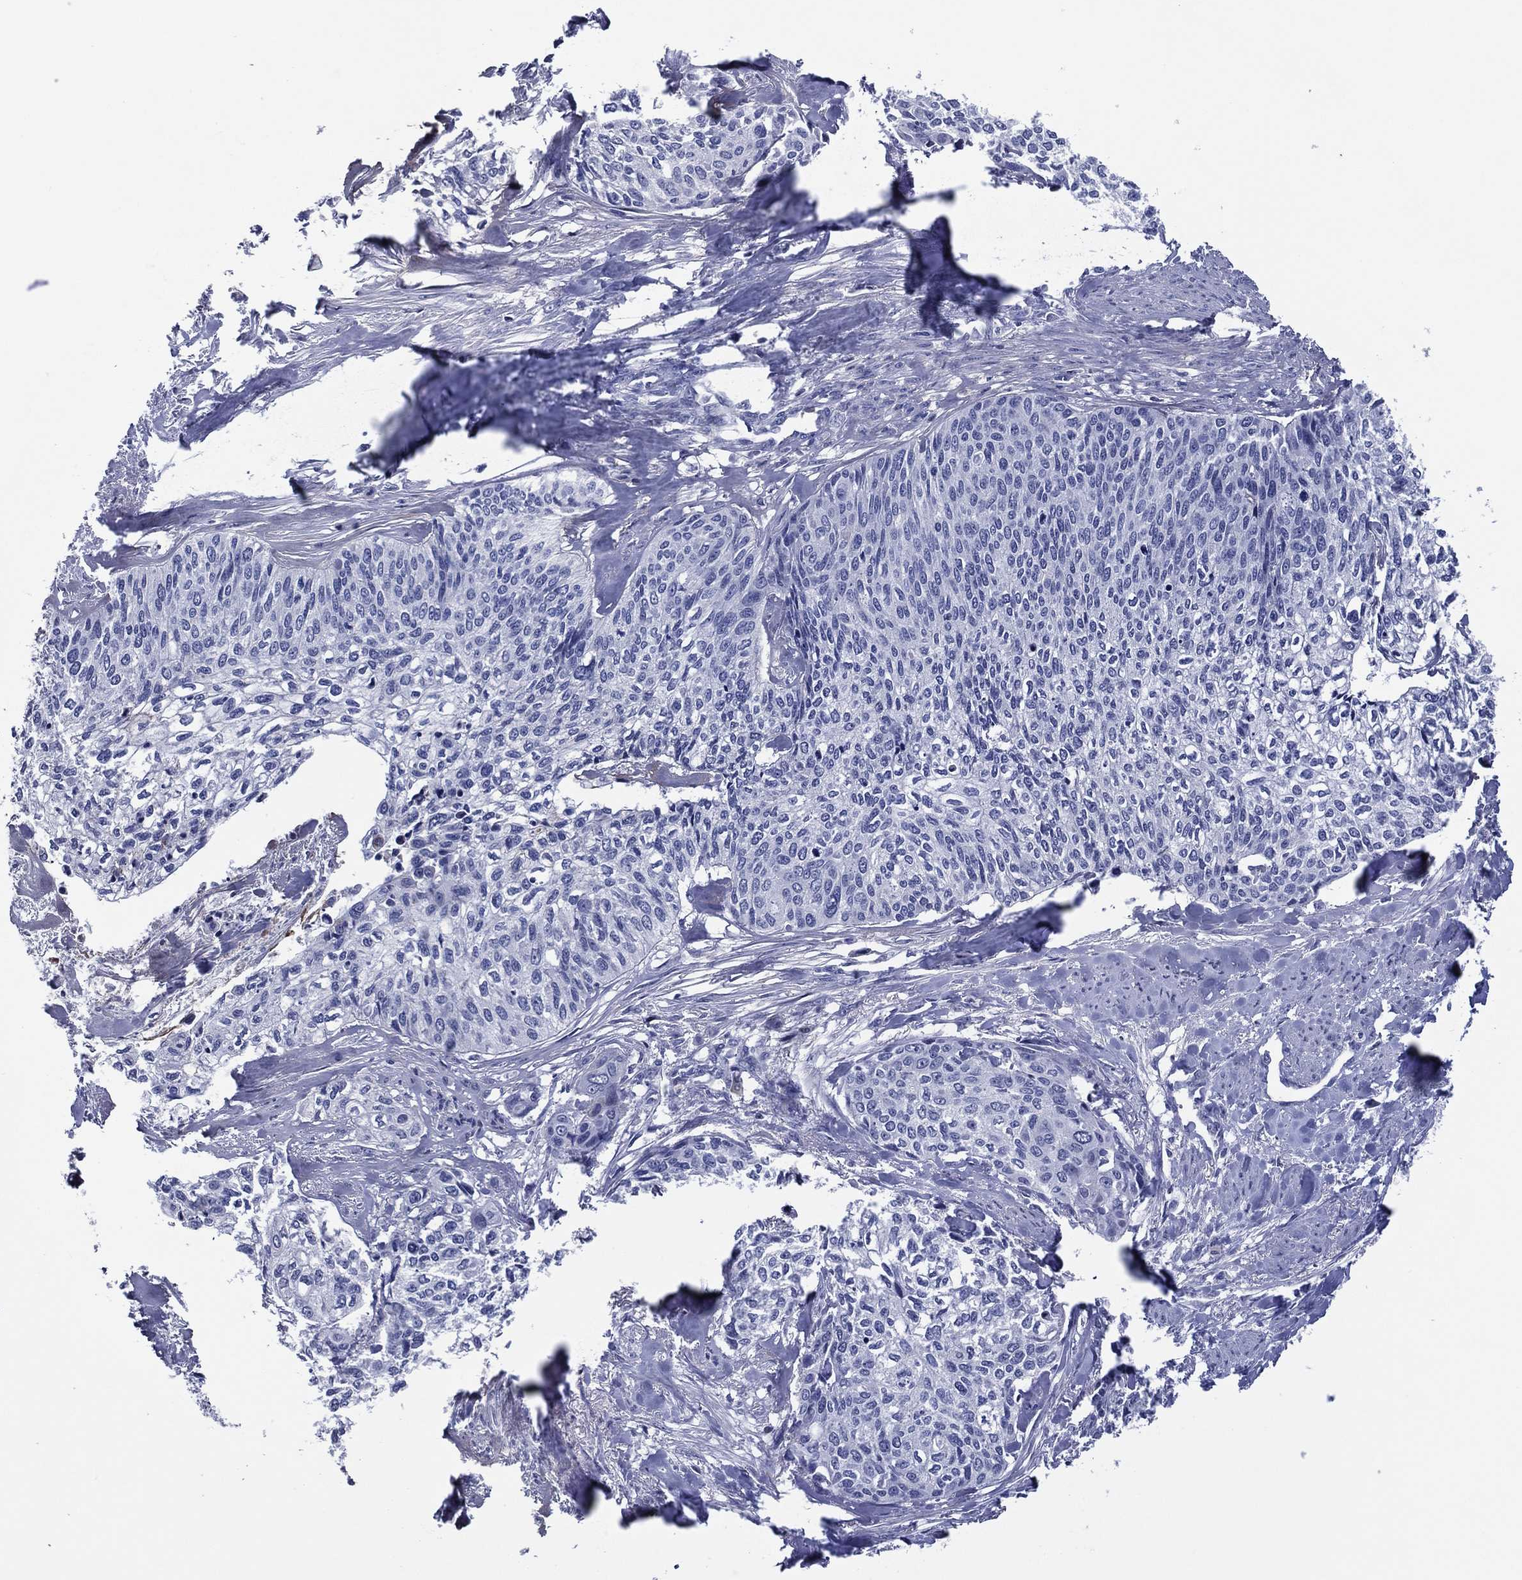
{"staining": {"intensity": "negative", "quantity": "none", "location": "none"}, "tissue": "cervical cancer", "cell_type": "Tumor cells", "image_type": "cancer", "snomed": [{"axis": "morphology", "description": "Squamous cell carcinoma, NOS"}, {"axis": "topography", "description": "Cervix"}], "caption": "Immunohistochemical staining of squamous cell carcinoma (cervical) exhibits no significant expression in tumor cells.", "gene": "TRIM31", "patient": {"sex": "female", "age": 58}}